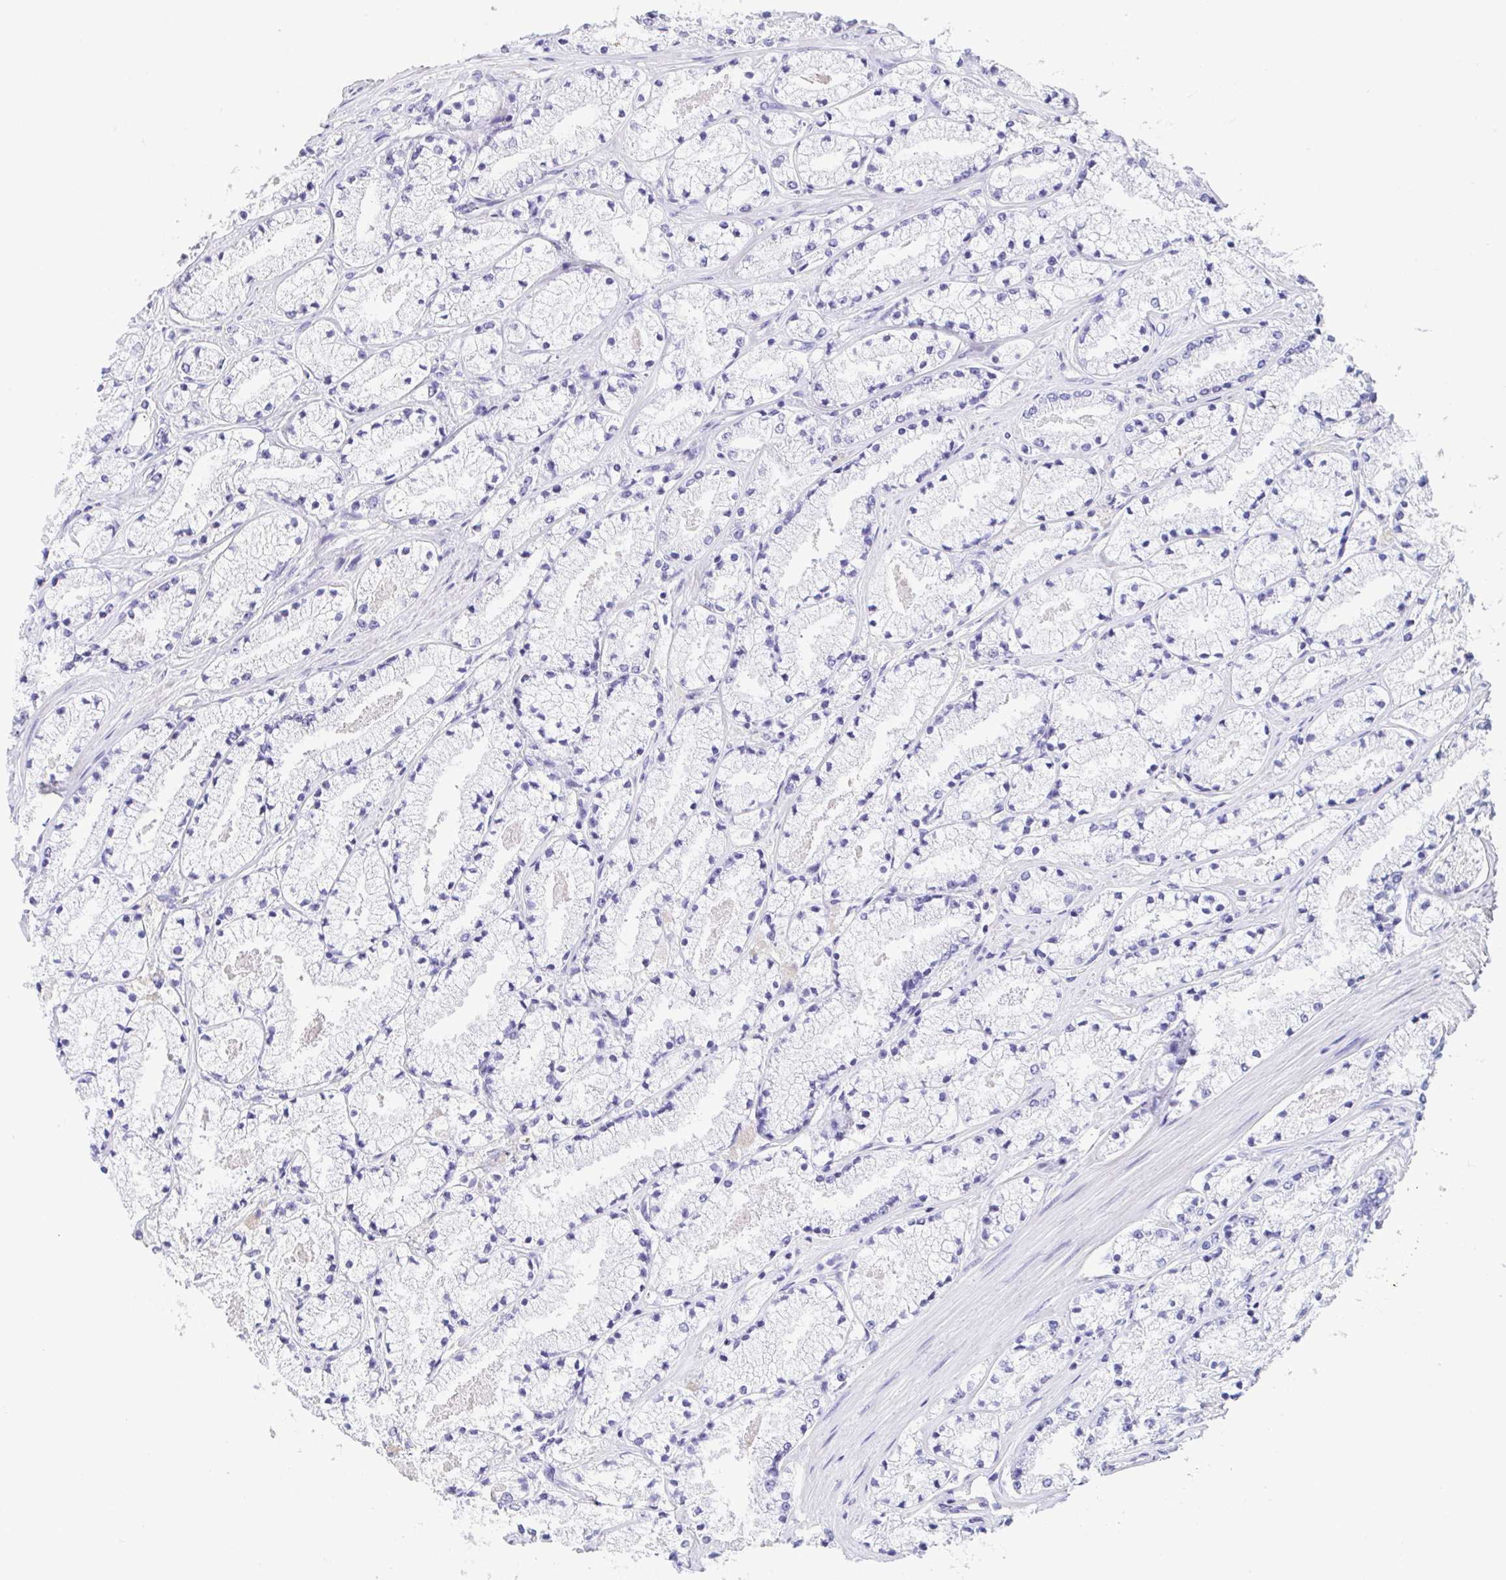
{"staining": {"intensity": "negative", "quantity": "none", "location": "none"}, "tissue": "prostate cancer", "cell_type": "Tumor cells", "image_type": "cancer", "snomed": [{"axis": "morphology", "description": "Adenocarcinoma, High grade"}, {"axis": "topography", "description": "Prostate"}], "caption": "This histopathology image is of prostate adenocarcinoma (high-grade) stained with IHC to label a protein in brown with the nuclei are counter-stained blue. There is no positivity in tumor cells.", "gene": "ARPP21", "patient": {"sex": "male", "age": 63}}